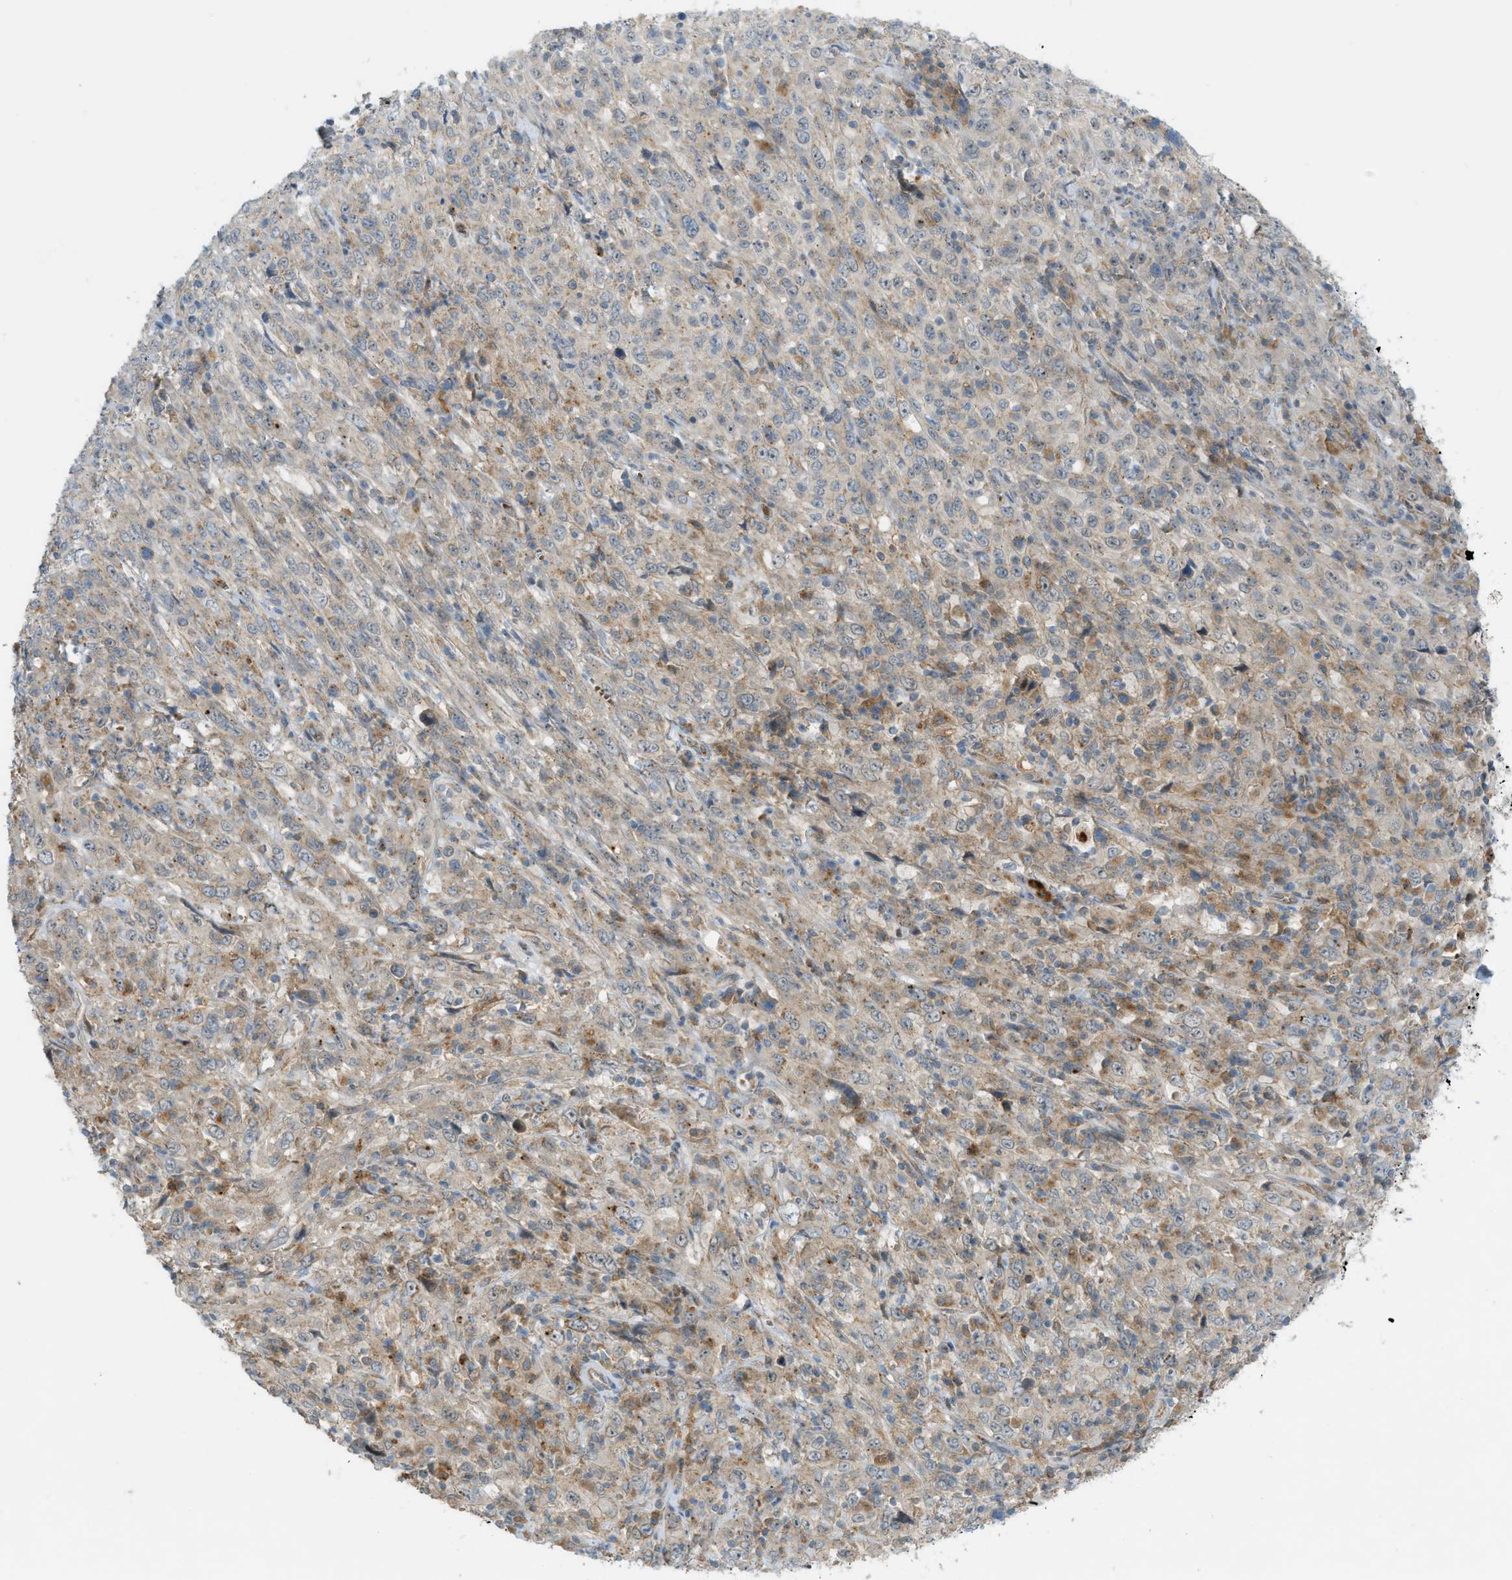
{"staining": {"intensity": "moderate", "quantity": "25%-75%", "location": "cytoplasmic/membranous"}, "tissue": "cervical cancer", "cell_type": "Tumor cells", "image_type": "cancer", "snomed": [{"axis": "morphology", "description": "Squamous cell carcinoma, NOS"}, {"axis": "topography", "description": "Cervix"}], "caption": "This is an image of IHC staining of cervical cancer, which shows moderate positivity in the cytoplasmic/membranous of tumor cells.", "gene": "GRK6", "patient": {"sex": "female", "age": 46}}